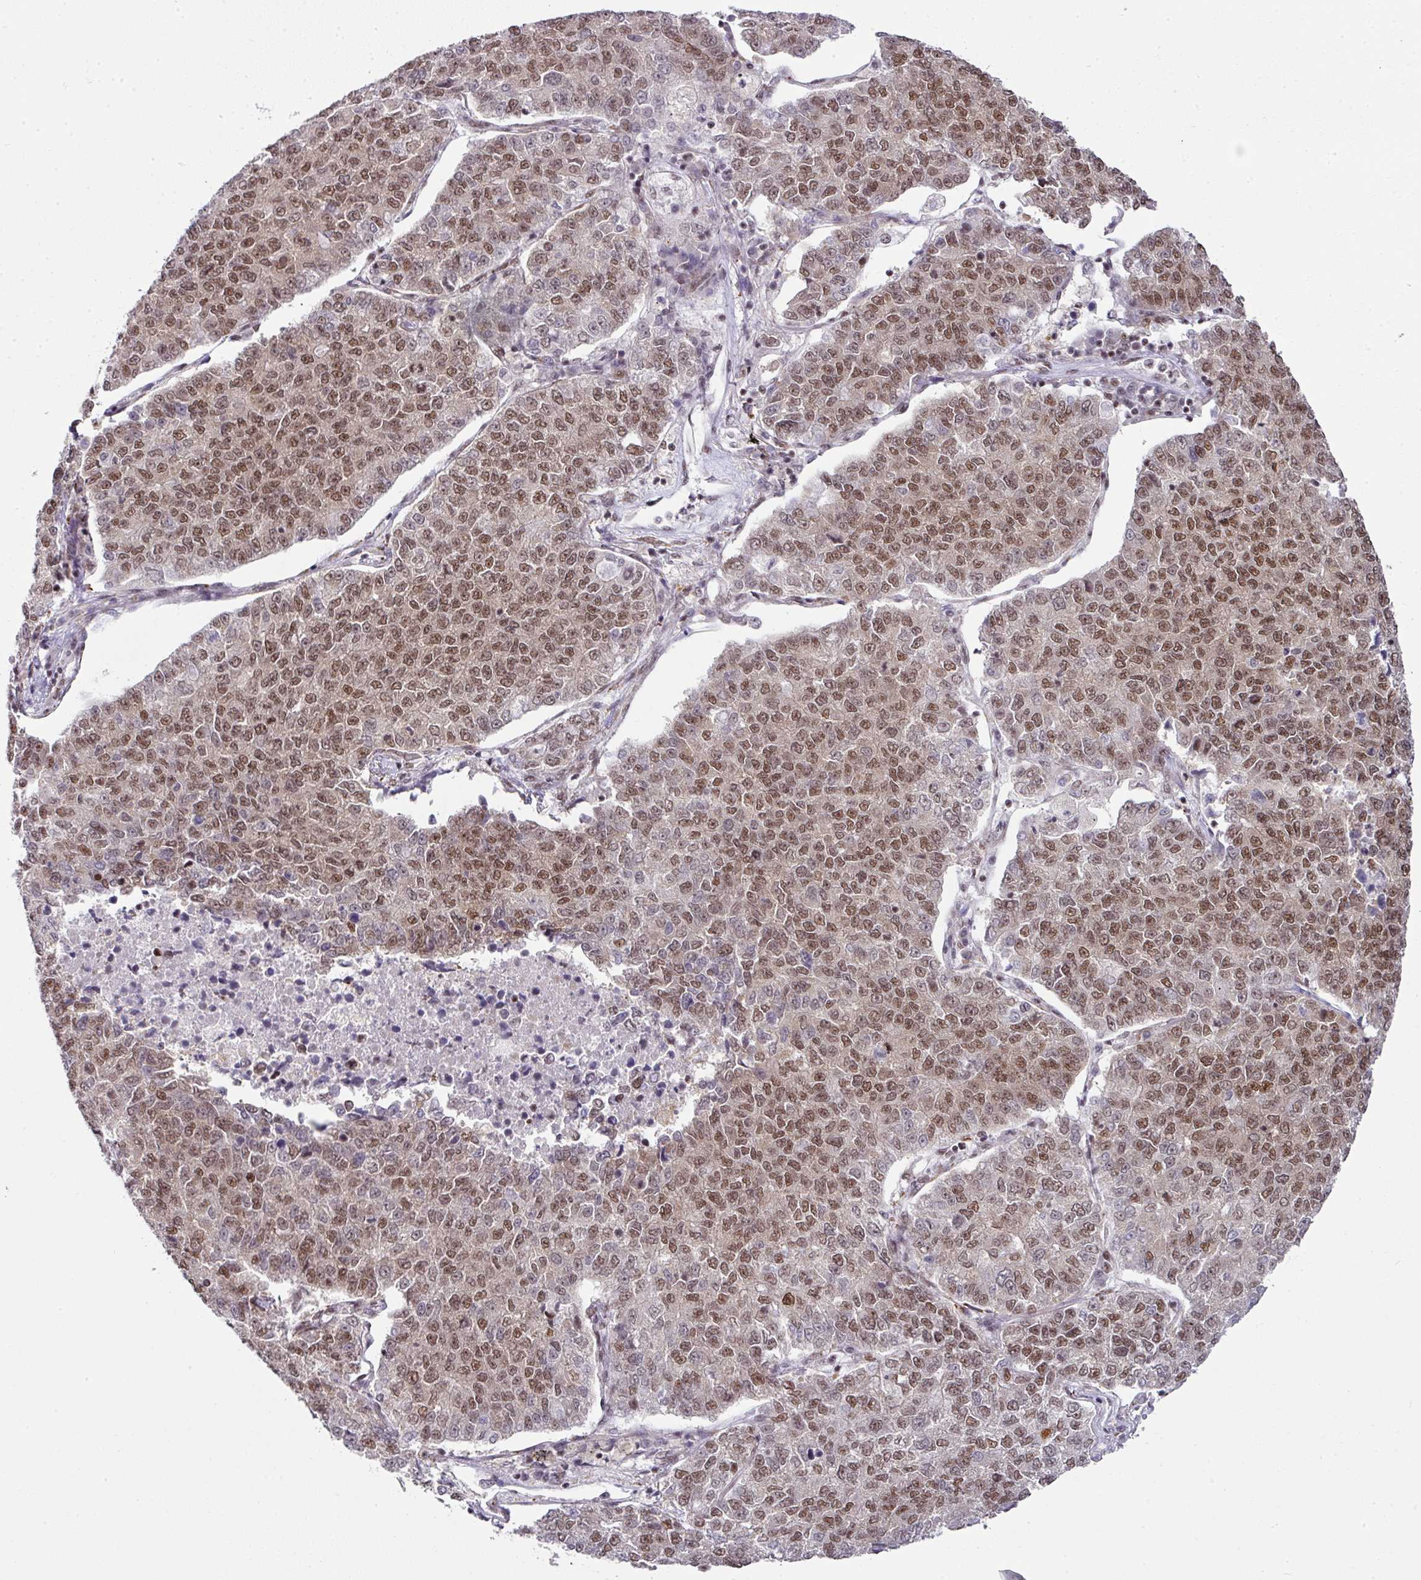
{"staining": {"intensity": "moderate", "quantity": ">75%", "location": "nuclear"}, "tissue": "lung cancer", "cell_type": "Tumor cells", "image_type": "cancer", "snomed": [{"axis": "morphology", "description": "Adenocarcinoma, NOS"}, {"axis": "topography", "description": "Lung"}], "caption": "Immunohistochemical staining of human adenocarcinoma (lung) displays moderate nuclear protein staining in about >75% of tumor cells.", "gene": "NFYA", "patient": {"sex": "male", "age": 49}}